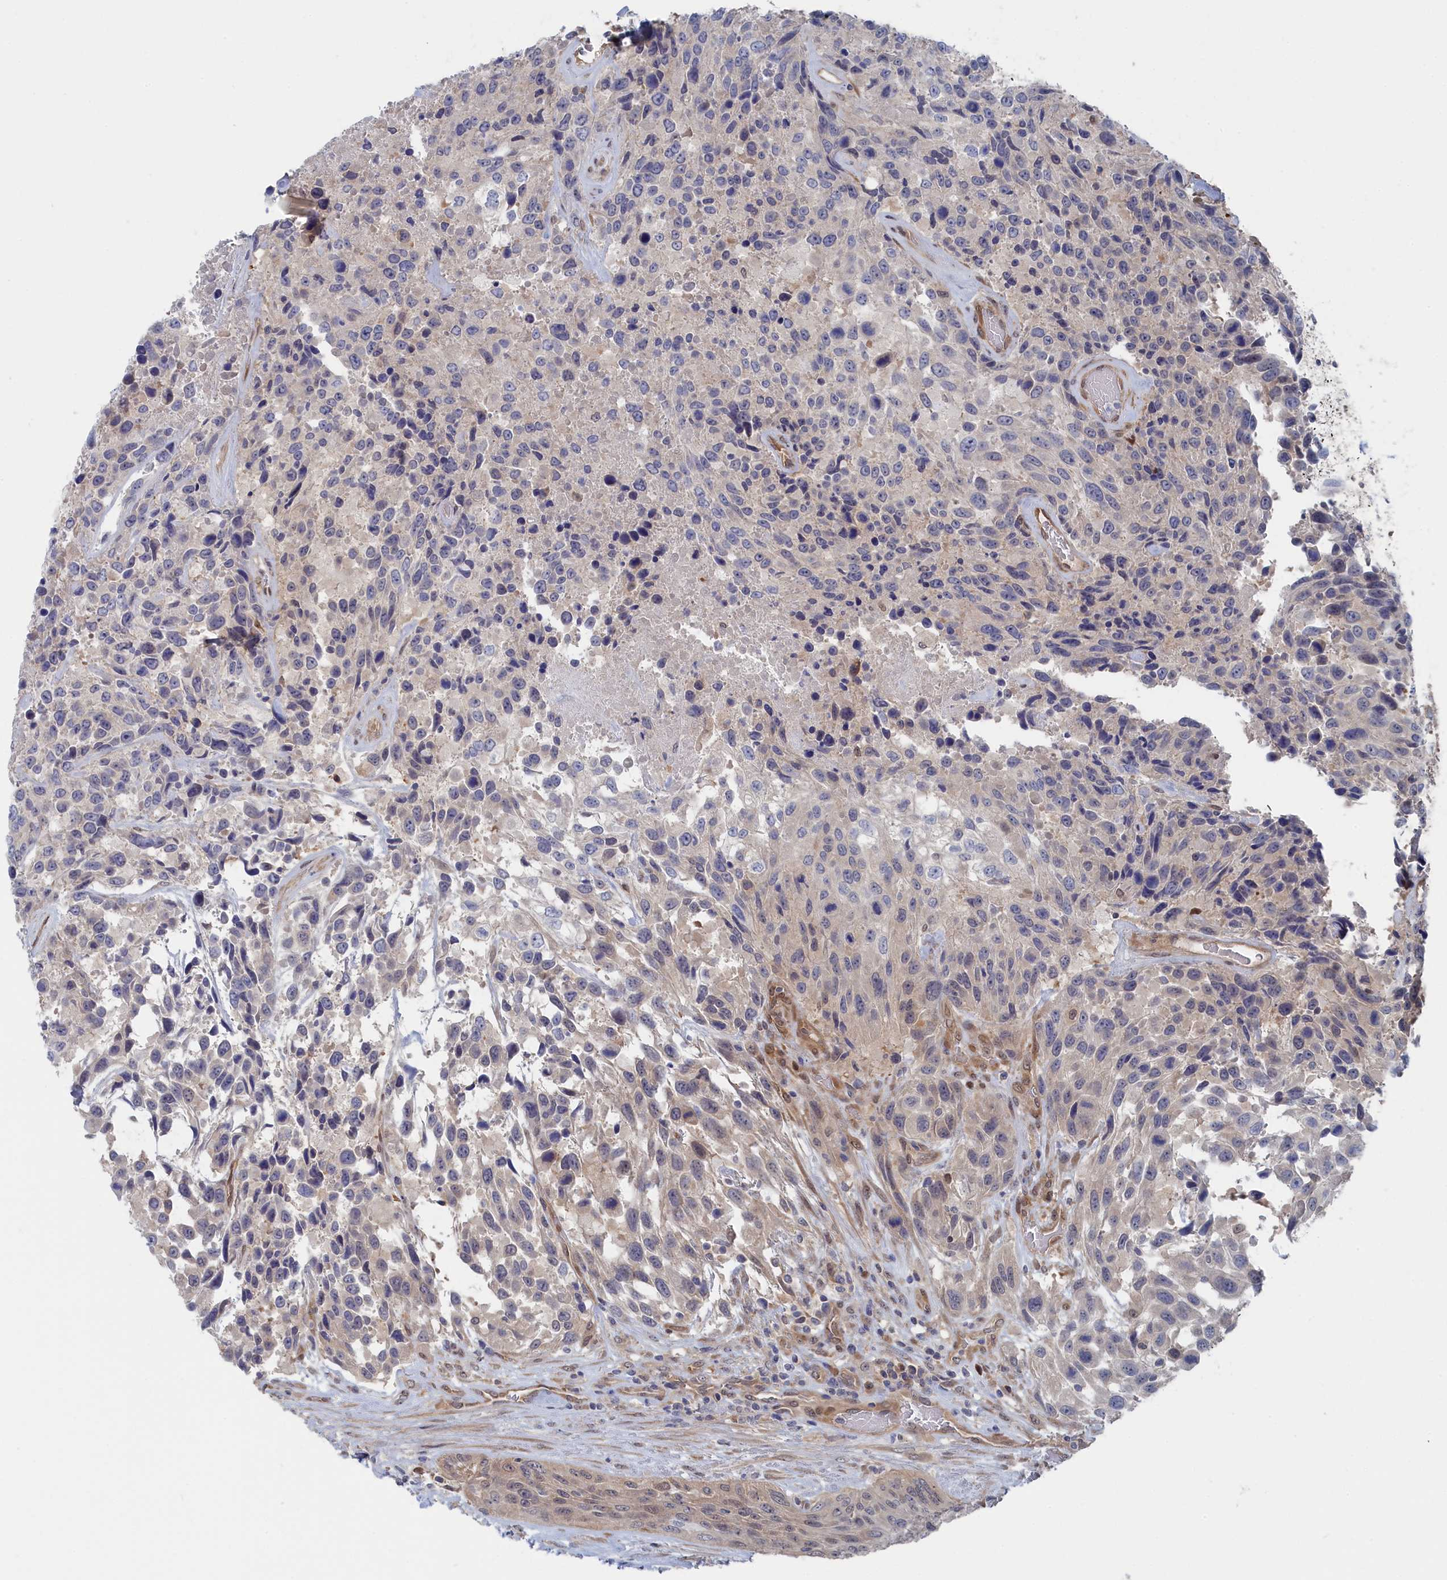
{"staining": {"intensity": "weak", "quantity": "<25%", "location": "cytoplasmic/membranous,nuclear"}, "tissue": "urothelial cancer", "cell_type": "Tumor cells", "image_type": "cancer", "snomed": [{"axis": "morphology", "description": "Urothelial carcinoma, High grade"}, {"axis": "topography", "description": "Urinary bladder"}], "caption": "An IHC image of high-grade urothelial carcinoma is shown. There is no staining in tumor cells of high-grade urothelial carcinoma.", "gene": "IRGQ", "patient": {"sex": "female", "age": 70}}